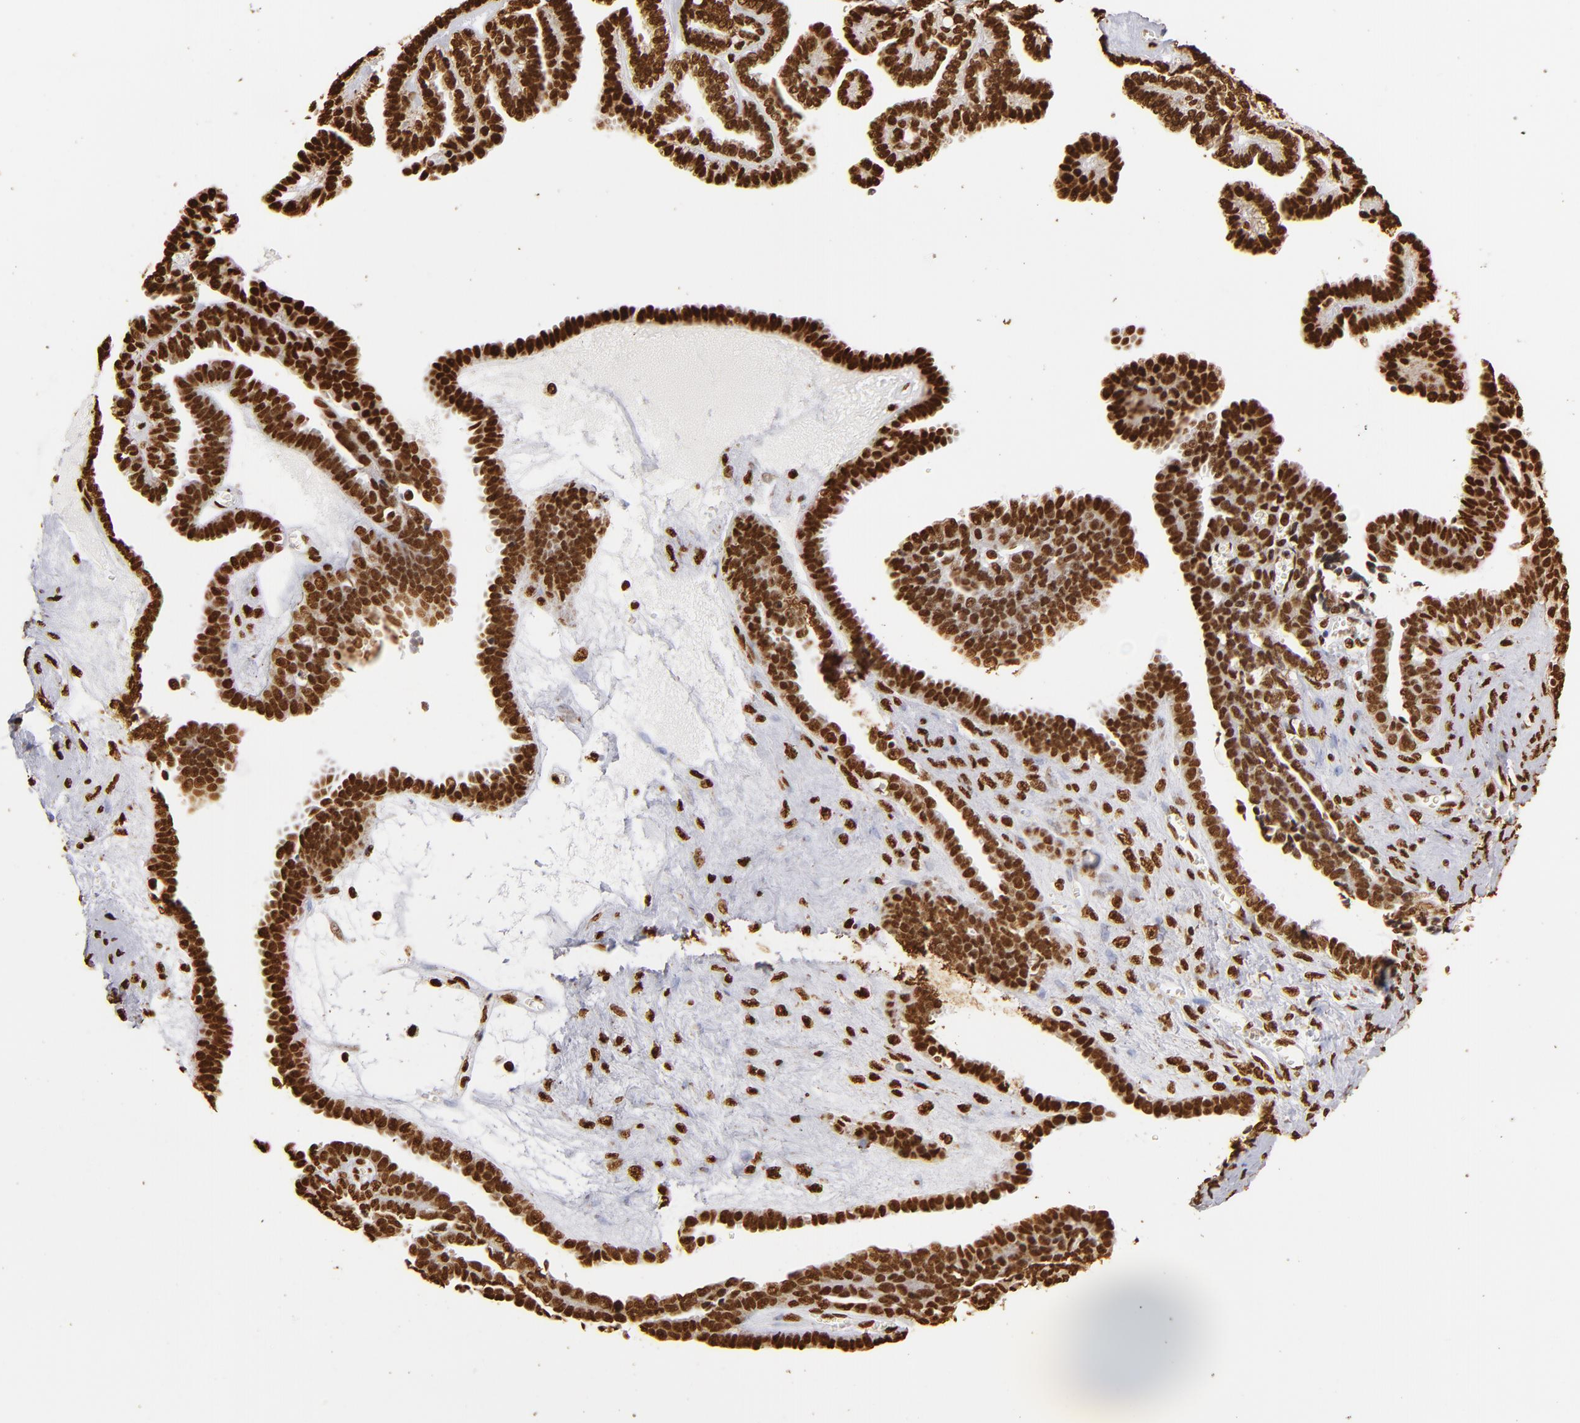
{"staining": {"intensity": "strong", "quantity": ">75%", "location": "nuclear"}, "tissue": "ovarian cancer", "cell_type": "Tumor cells", "image_type": "cancer", "snomed": [{"axis": "morphology", "description": "Cystadenocarcinoma, serous, NOS"}, {"axis": "topography", "description": "Ovary"}], "caption": "Protein expression analysis of ovarian cancer (serous cystadenocarcinoma) displays strong nuclear expression in approximately >75% of tumor cells.", "gene": "ILF3", "patient": {"sex": "female", "age": 71}}